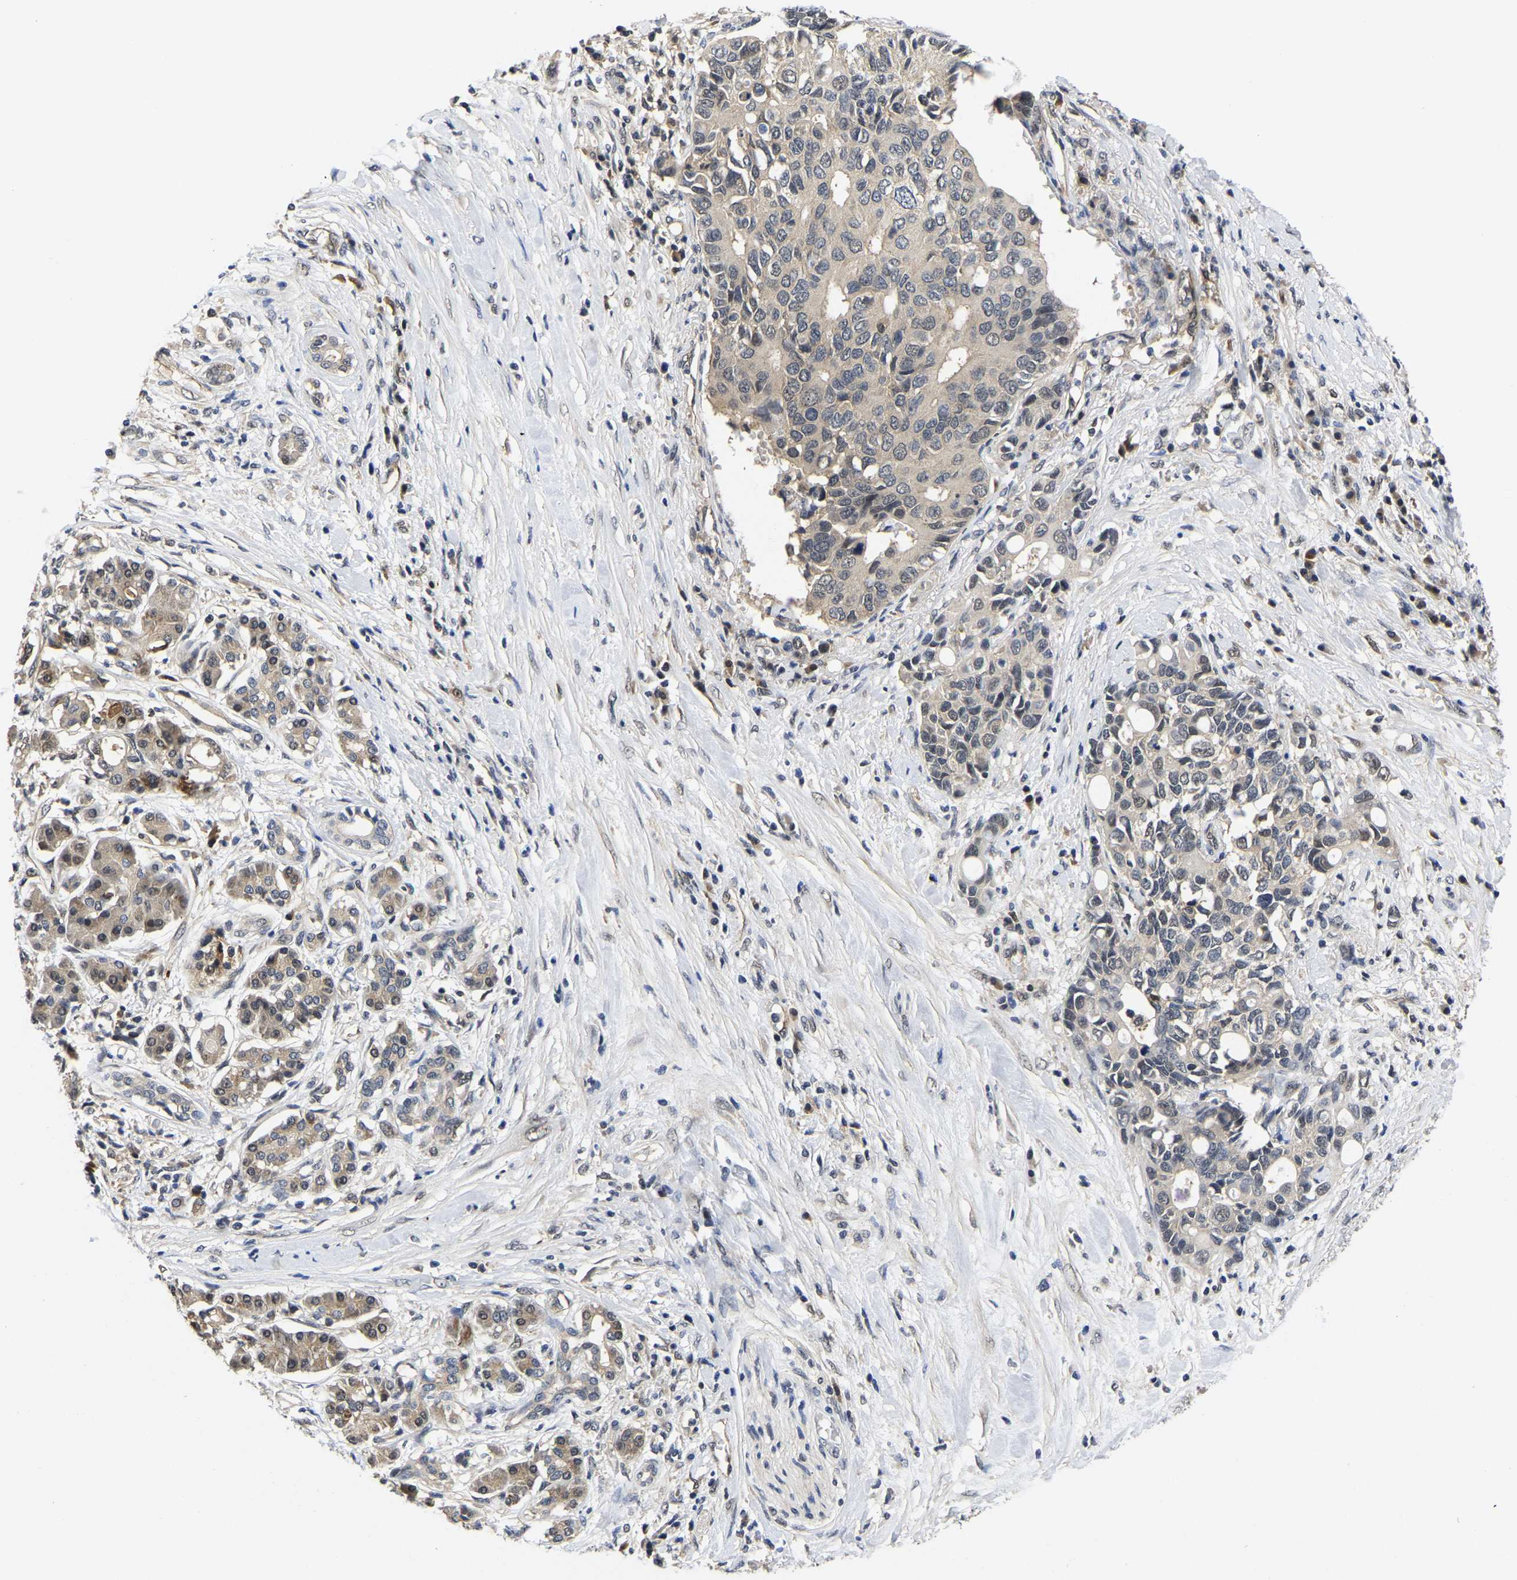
{"staining": {"intensity": "weak", "quantity": ">75%", "location": "cytoplasmic/membranous,nuclear"}, "tissue": "pancreatic cancer", "cell_type": "Tumor cells", "image_type": "cancer", "snomed": [{"axis": "morphology", "description": "Adenocarcinoma, NOS"}, {"axis": "topography", "description": "Pancreas"}], "caption": "Protein staining exhibits weak cytoplasmic/membranous and nuclear staining in about >75% of tumor cells in pancreatic cancer (adenocarcinoma). (DAB IHC with brightfield microscopy, high magnification).", "gene": "MCOLN2", "patient": {"sex": "female", "age": 56}}